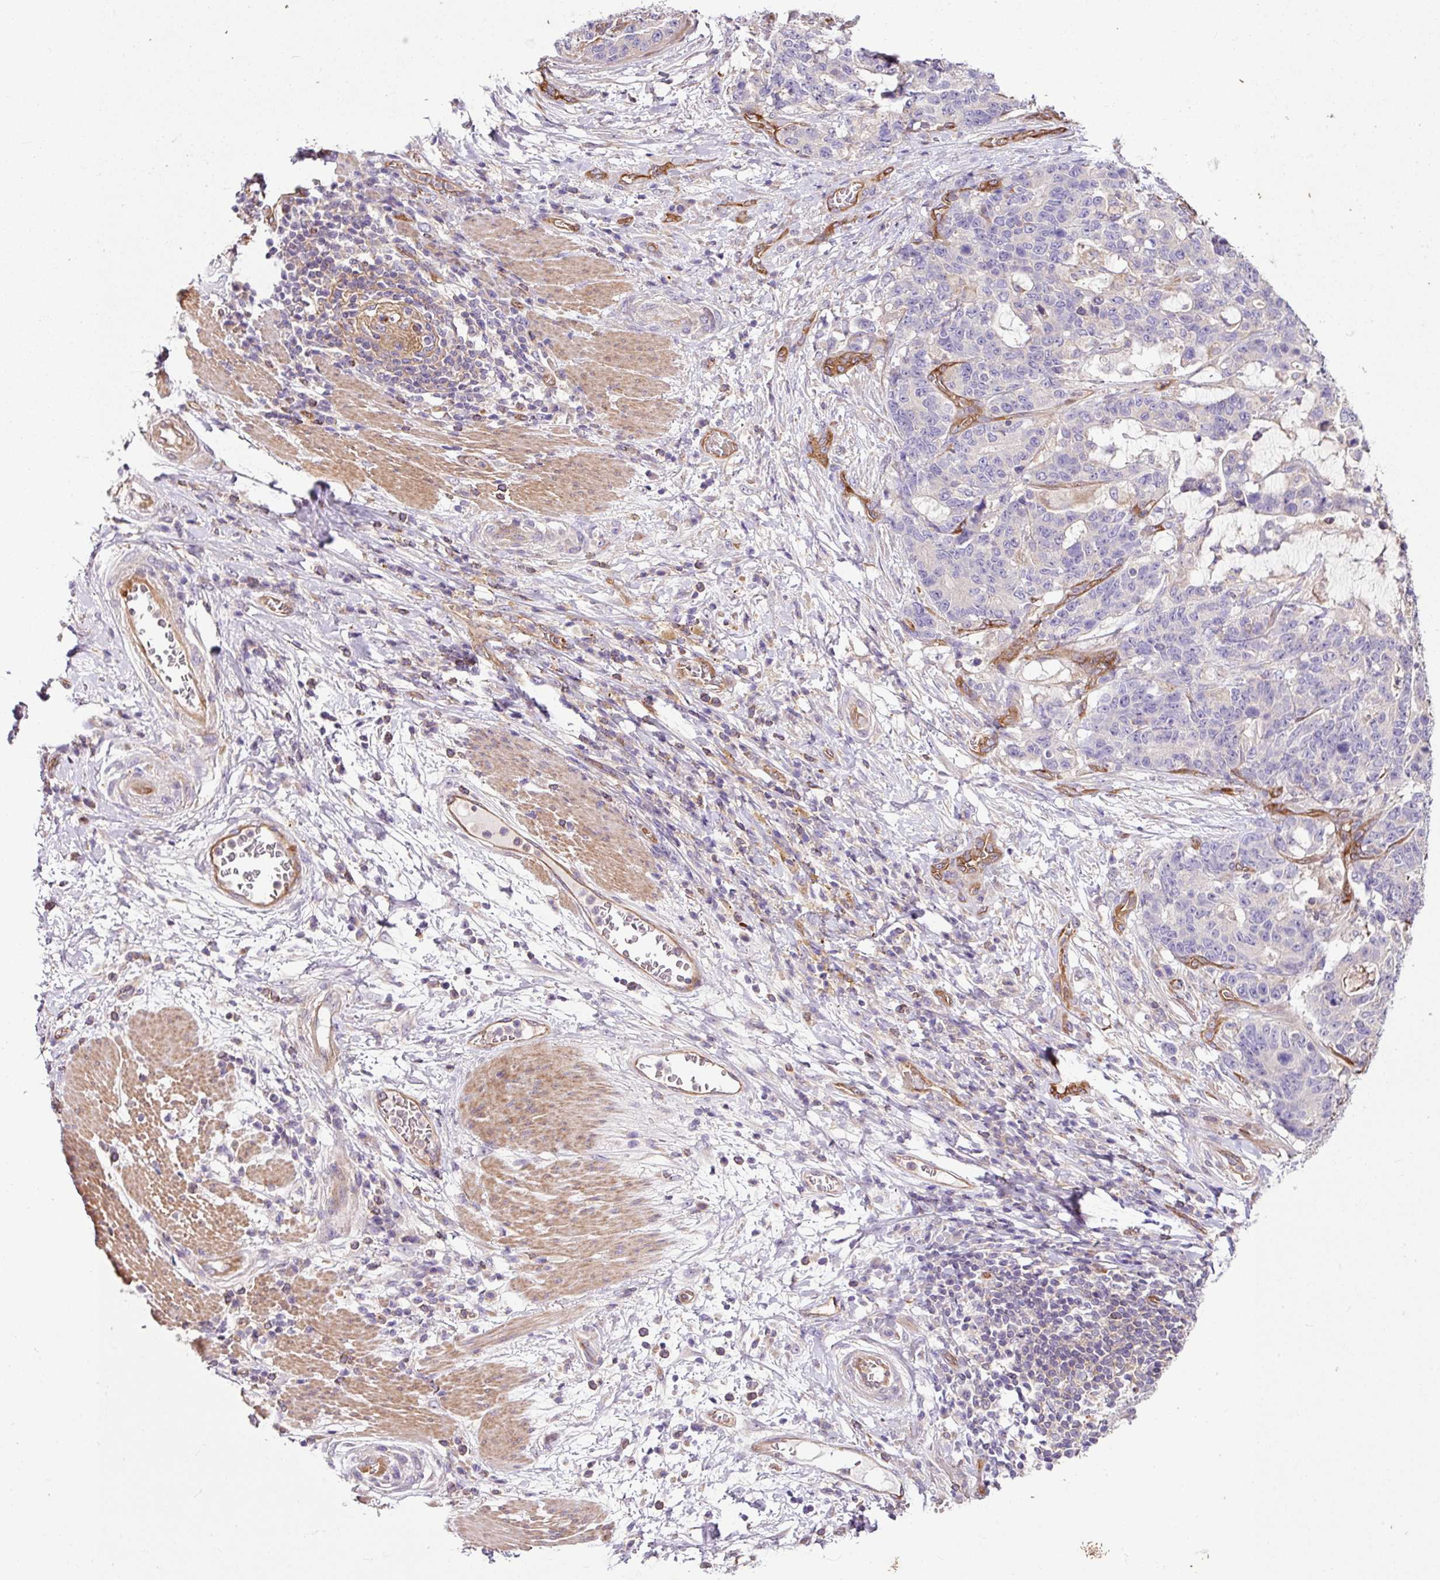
{"staining": {"intensity": "negative", "quantity": "none", "location": "none"}, "tissue": "stomach cancer", "cell_type": "Tumor cells", "image_type": "cancer", "snomed": [{"axis": "morphology", "description": "Normal tissue, NOS"}, {"axis": "morphology", "description": "Adenocarcinoma, NOS"}, {"axis": "topography", "description": "Stomach"}], "caption": "A histopathology image of stomach cancer stained for a protein exhibits no brown staining in tumor cells. (DAB immunohistochemistry, high magnification).", "gene": "ZNF106", "patient": {"sex": "female", "age": 64}}